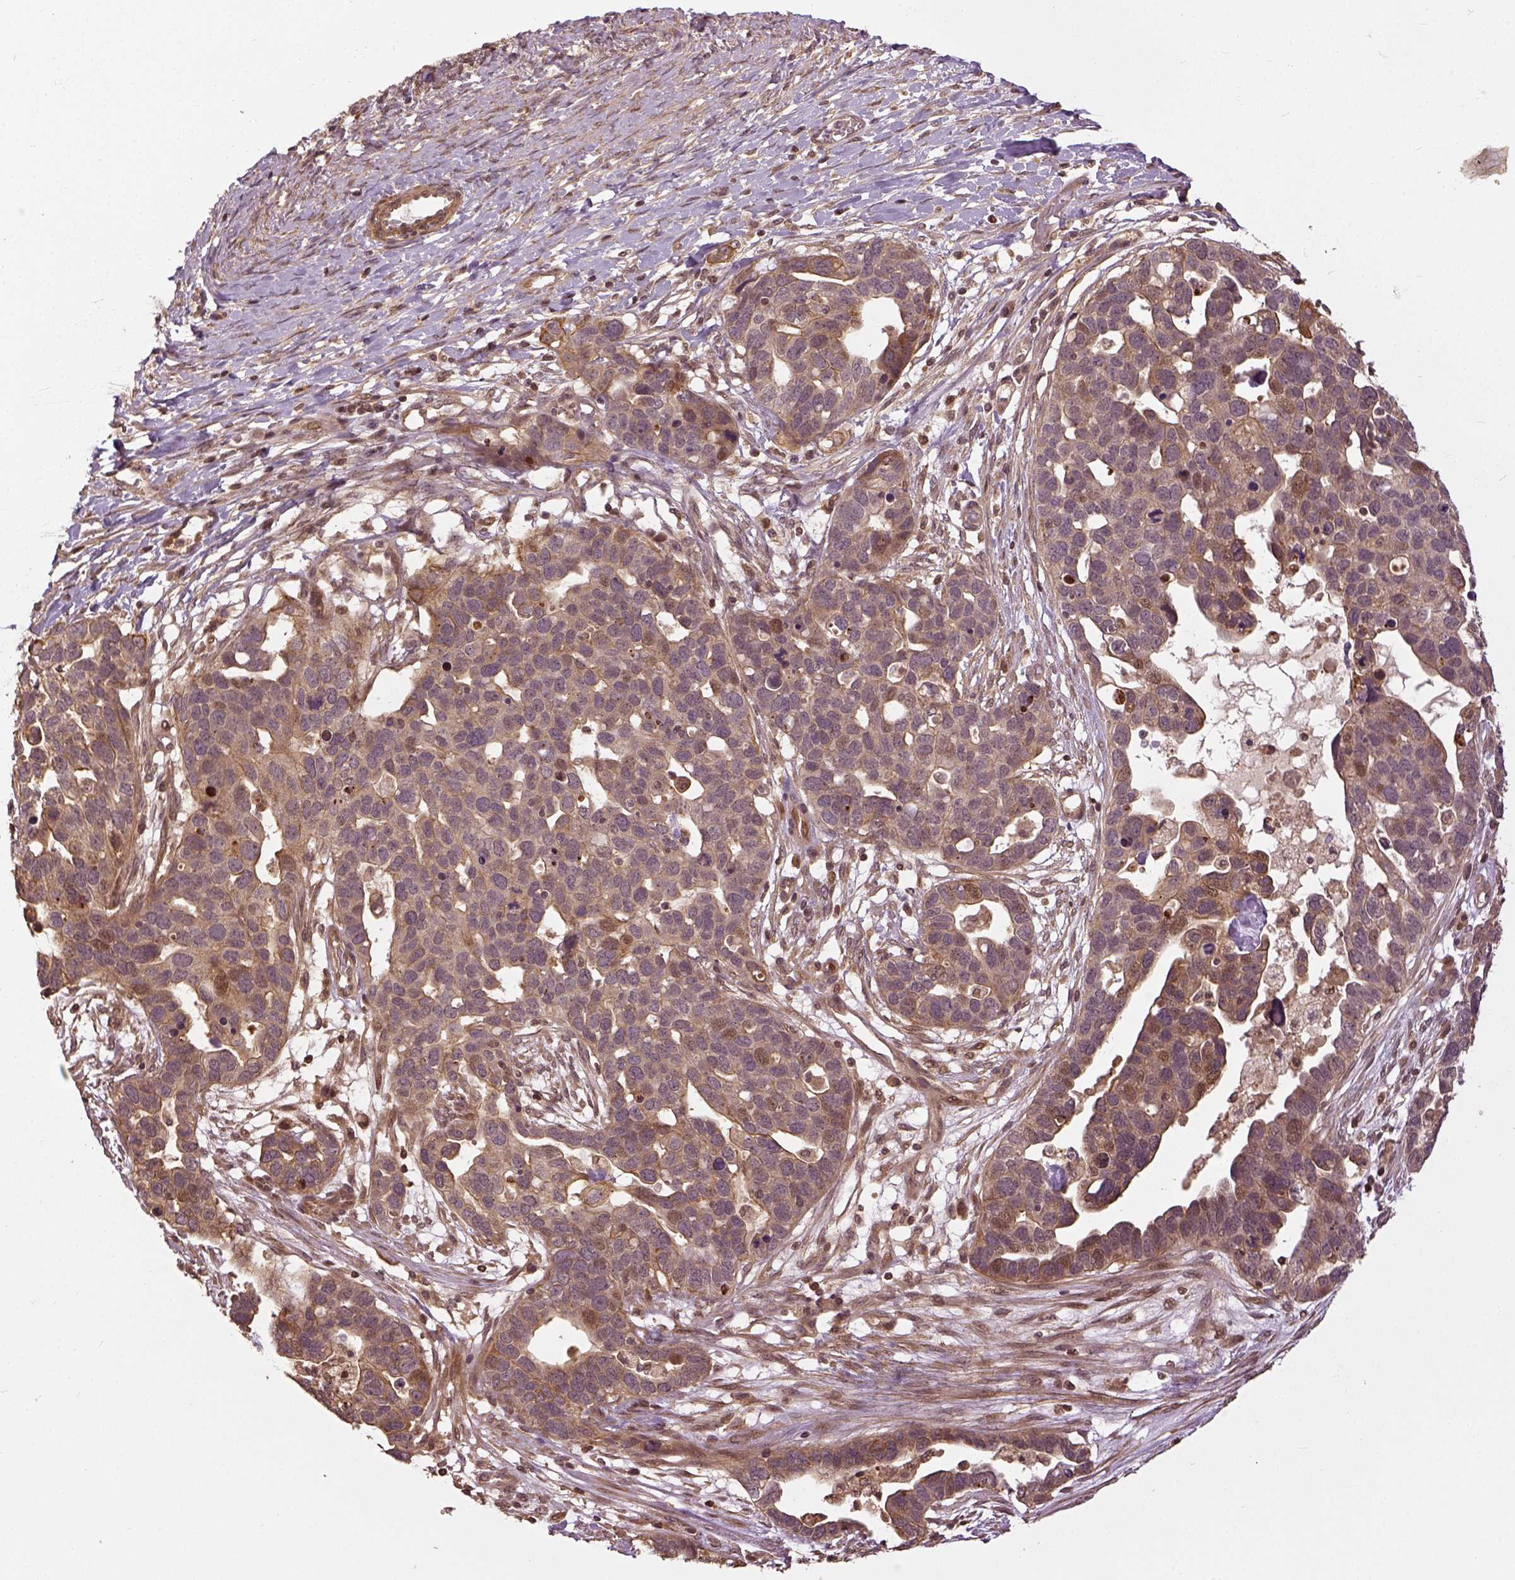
{"staining": {"intensity": "weak", "quantity": ">75%", "location": "cytoplasmic/membranous"}, "tissue": "ovarian cancer", "cell_type": "Tumor cells", "image_type": "cancer", "snomed": [{"axis": "morphology", "description": "Cystadenocarcinoma, serous, NOS"}, {"axis": "topography", "description": "Ovary"}], "caption": "Serous cystadenocarcinoma (ovarian) was stained to show a protein in brown. There is low levels of weak cytoplasmic/membranous positivity in approximately >75% of tumor cells. The staining was performed using DAB (3,3'-diaminobenzidine), with brown indicating positive protein expression. Nuclei are stained blue with hematoxylin.", "gene": "VEGFA", "patient": {"sex": "female", "age": 54}}